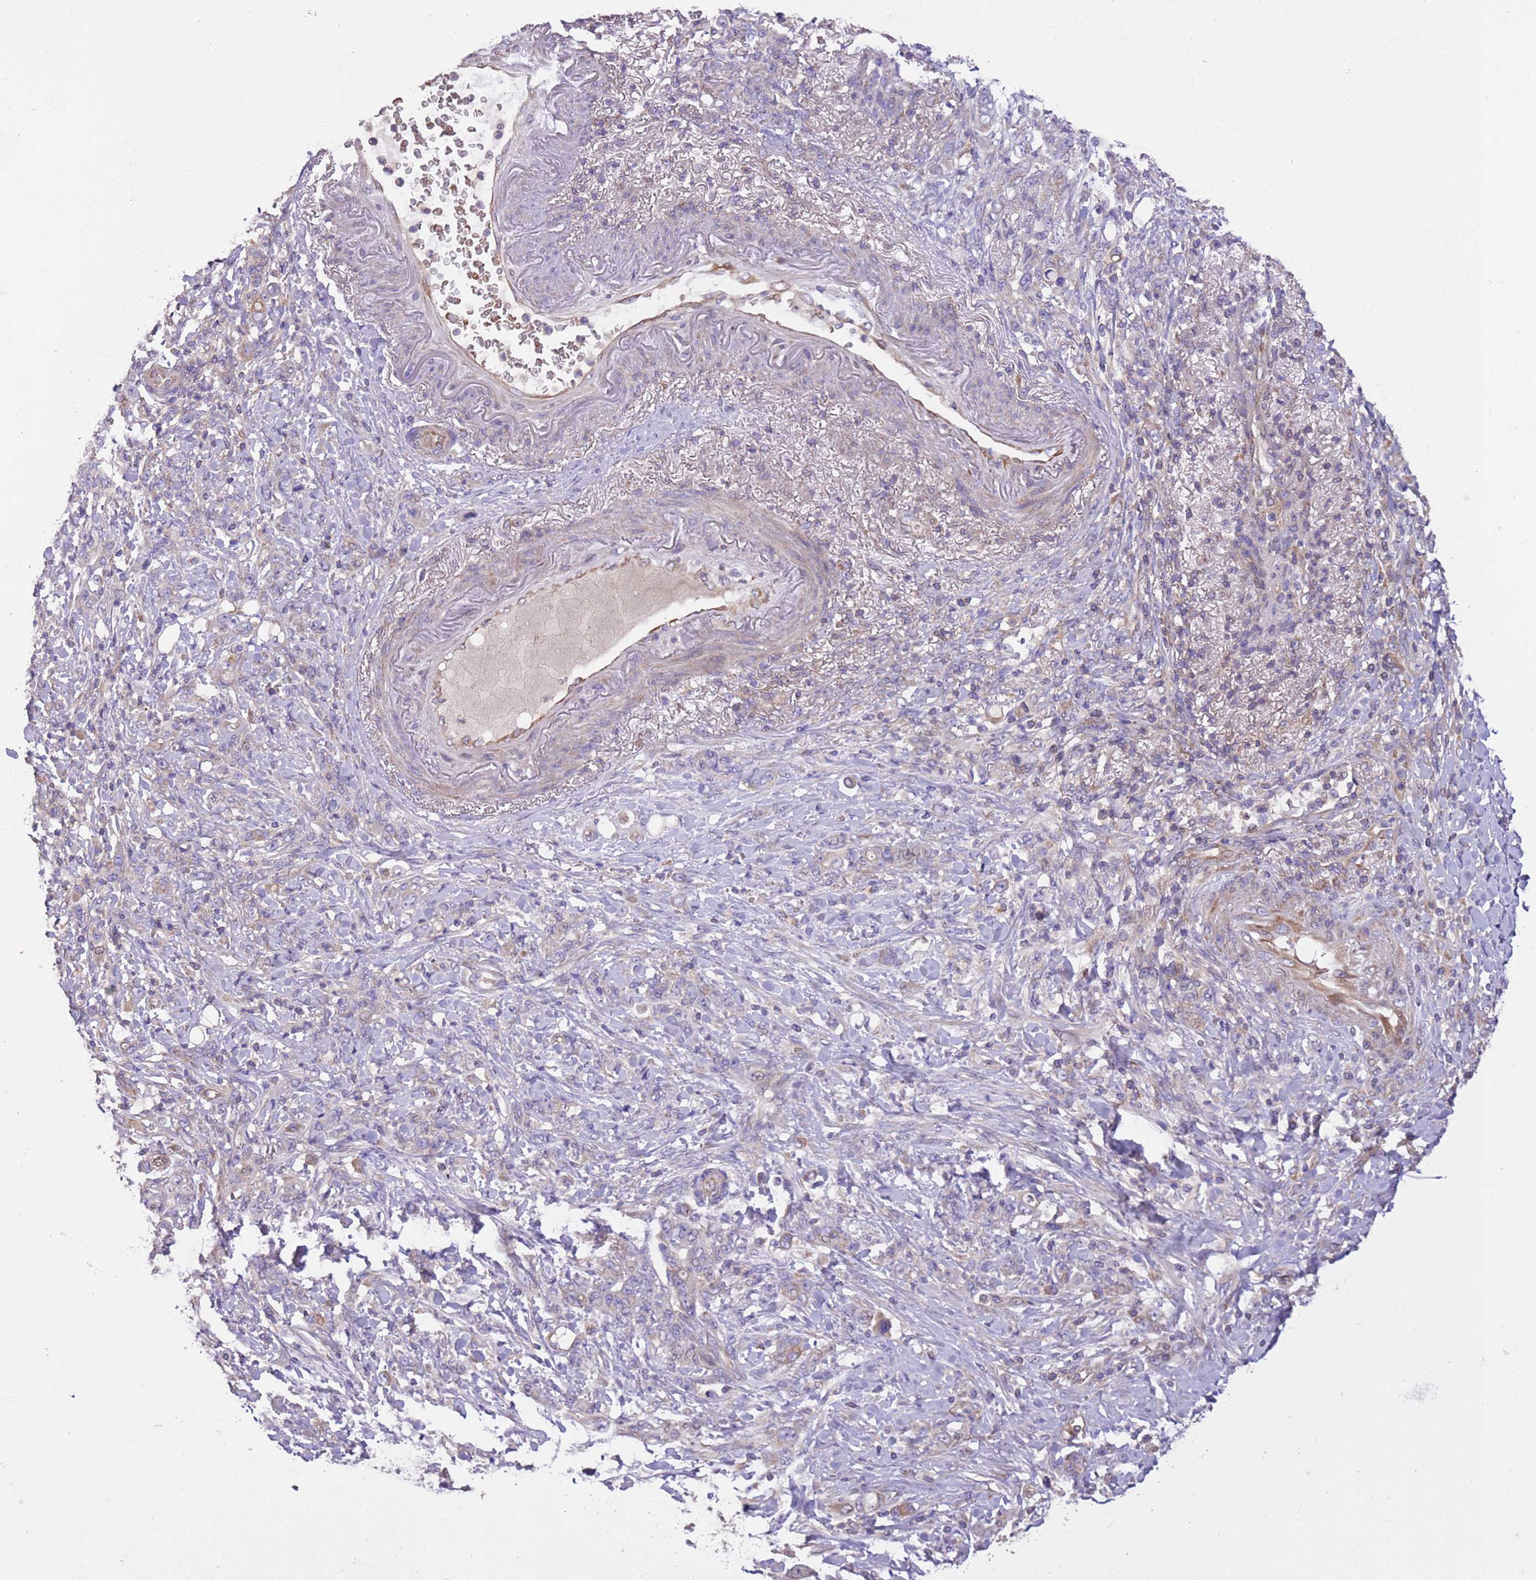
{"staining": {"intensity": "negative", "quantity": "none", "location": "none"}, "tissue": "stomach cancer", "cell_type": "Tumor cells", "image_type": "cancer", "snomed": [{"axis": "morphology", "description": "Normal tissue, NOS"}, {"axis": "morphology", "description": "Adenocarcinoma, NOS"}, {"axis": "topography", "description": "Stomach"}], "caption": "An IHC micrograph of stomach cancer (adenocarcinoma) is shown. There is no staining in tumor cells of stomach cancer (adenocarcinoma).", "gene": "FAM89B", "patient": {"sex": "female", "age": 79}}